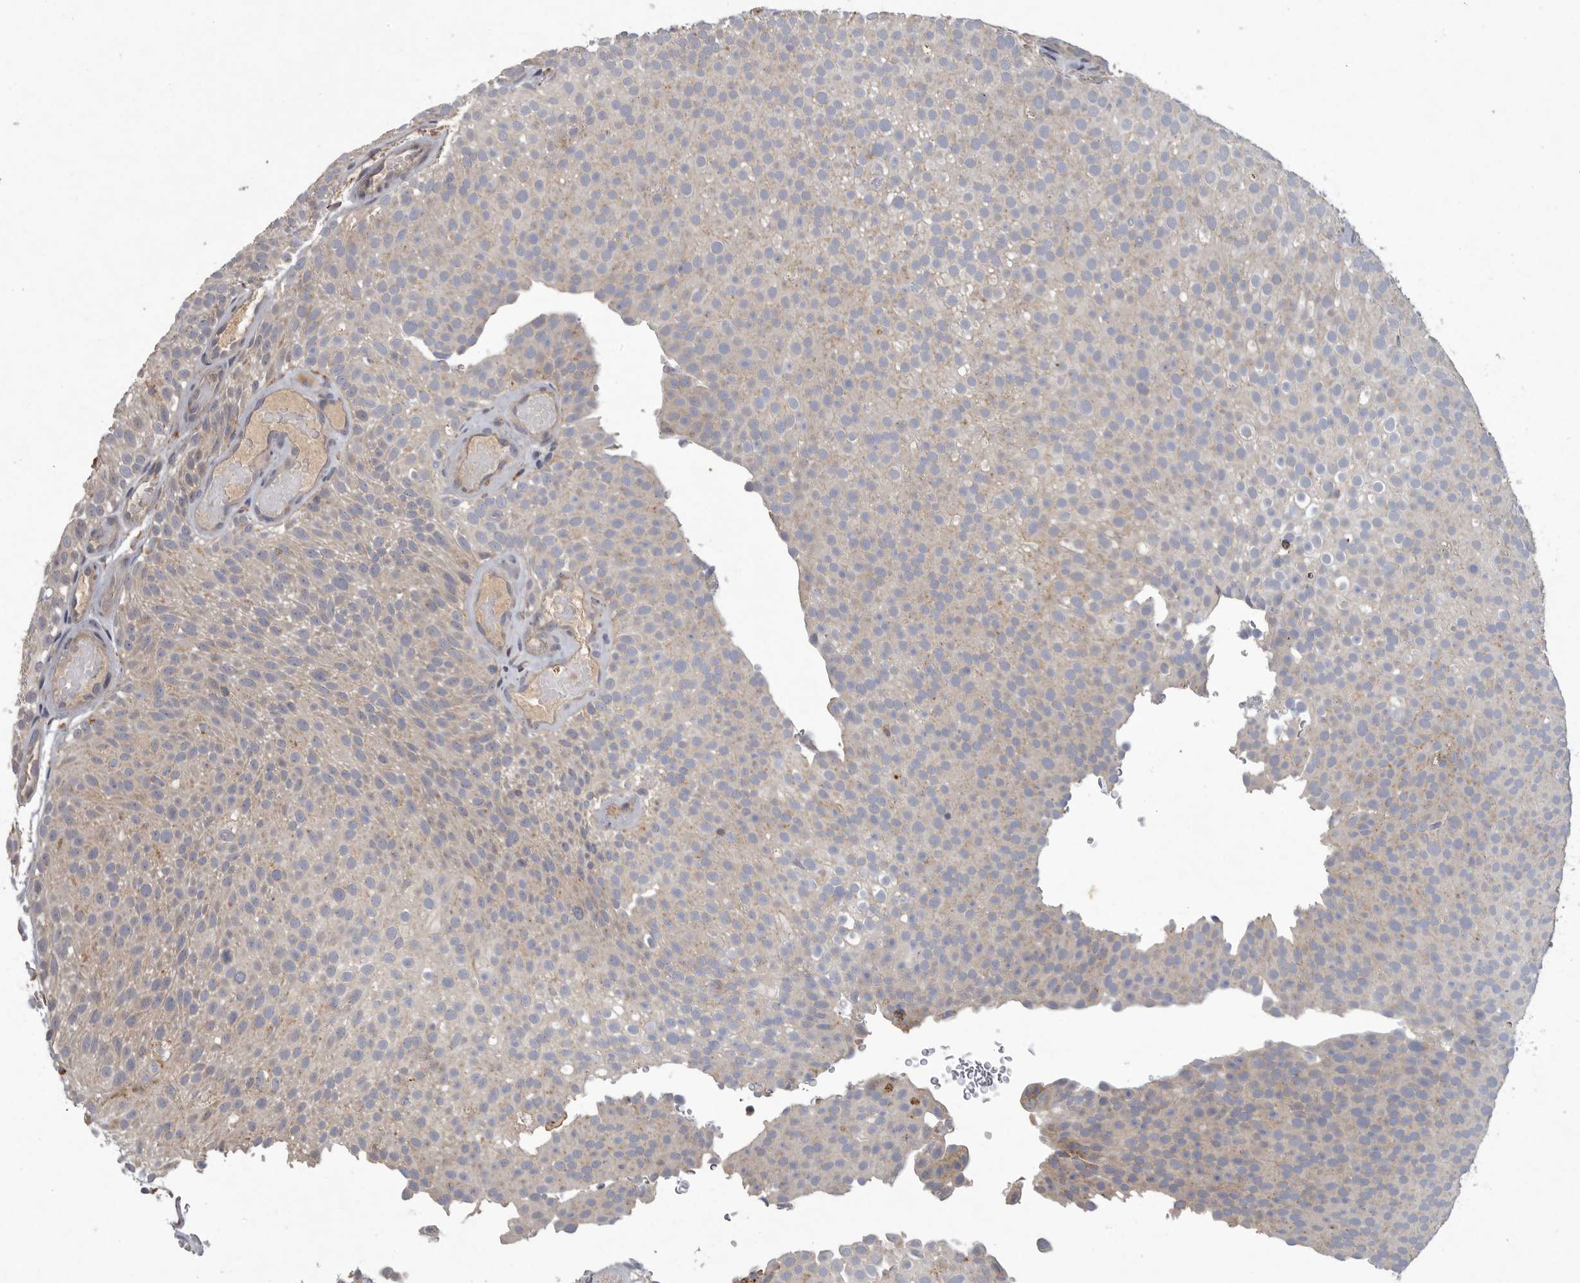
{"staining": {"intensity": "negative", "quantity": "none", "location": "none"}, "tissue": "urothelial cancer", "cell_type": "Tumor cells", "image_type": "cancer", "snomed": [{"axis": "morphology", "description": "Urothelial carcinoma, Low grade"}, {"axis": "topography", "description": "Urinary bladder"}], "caption": "The IHC photomicrograph has no significant expression in tumor cells of urothelial cancer tissue.", "gene": "LAMTOR3", "patient": {"sex": "male", "age": 78}}